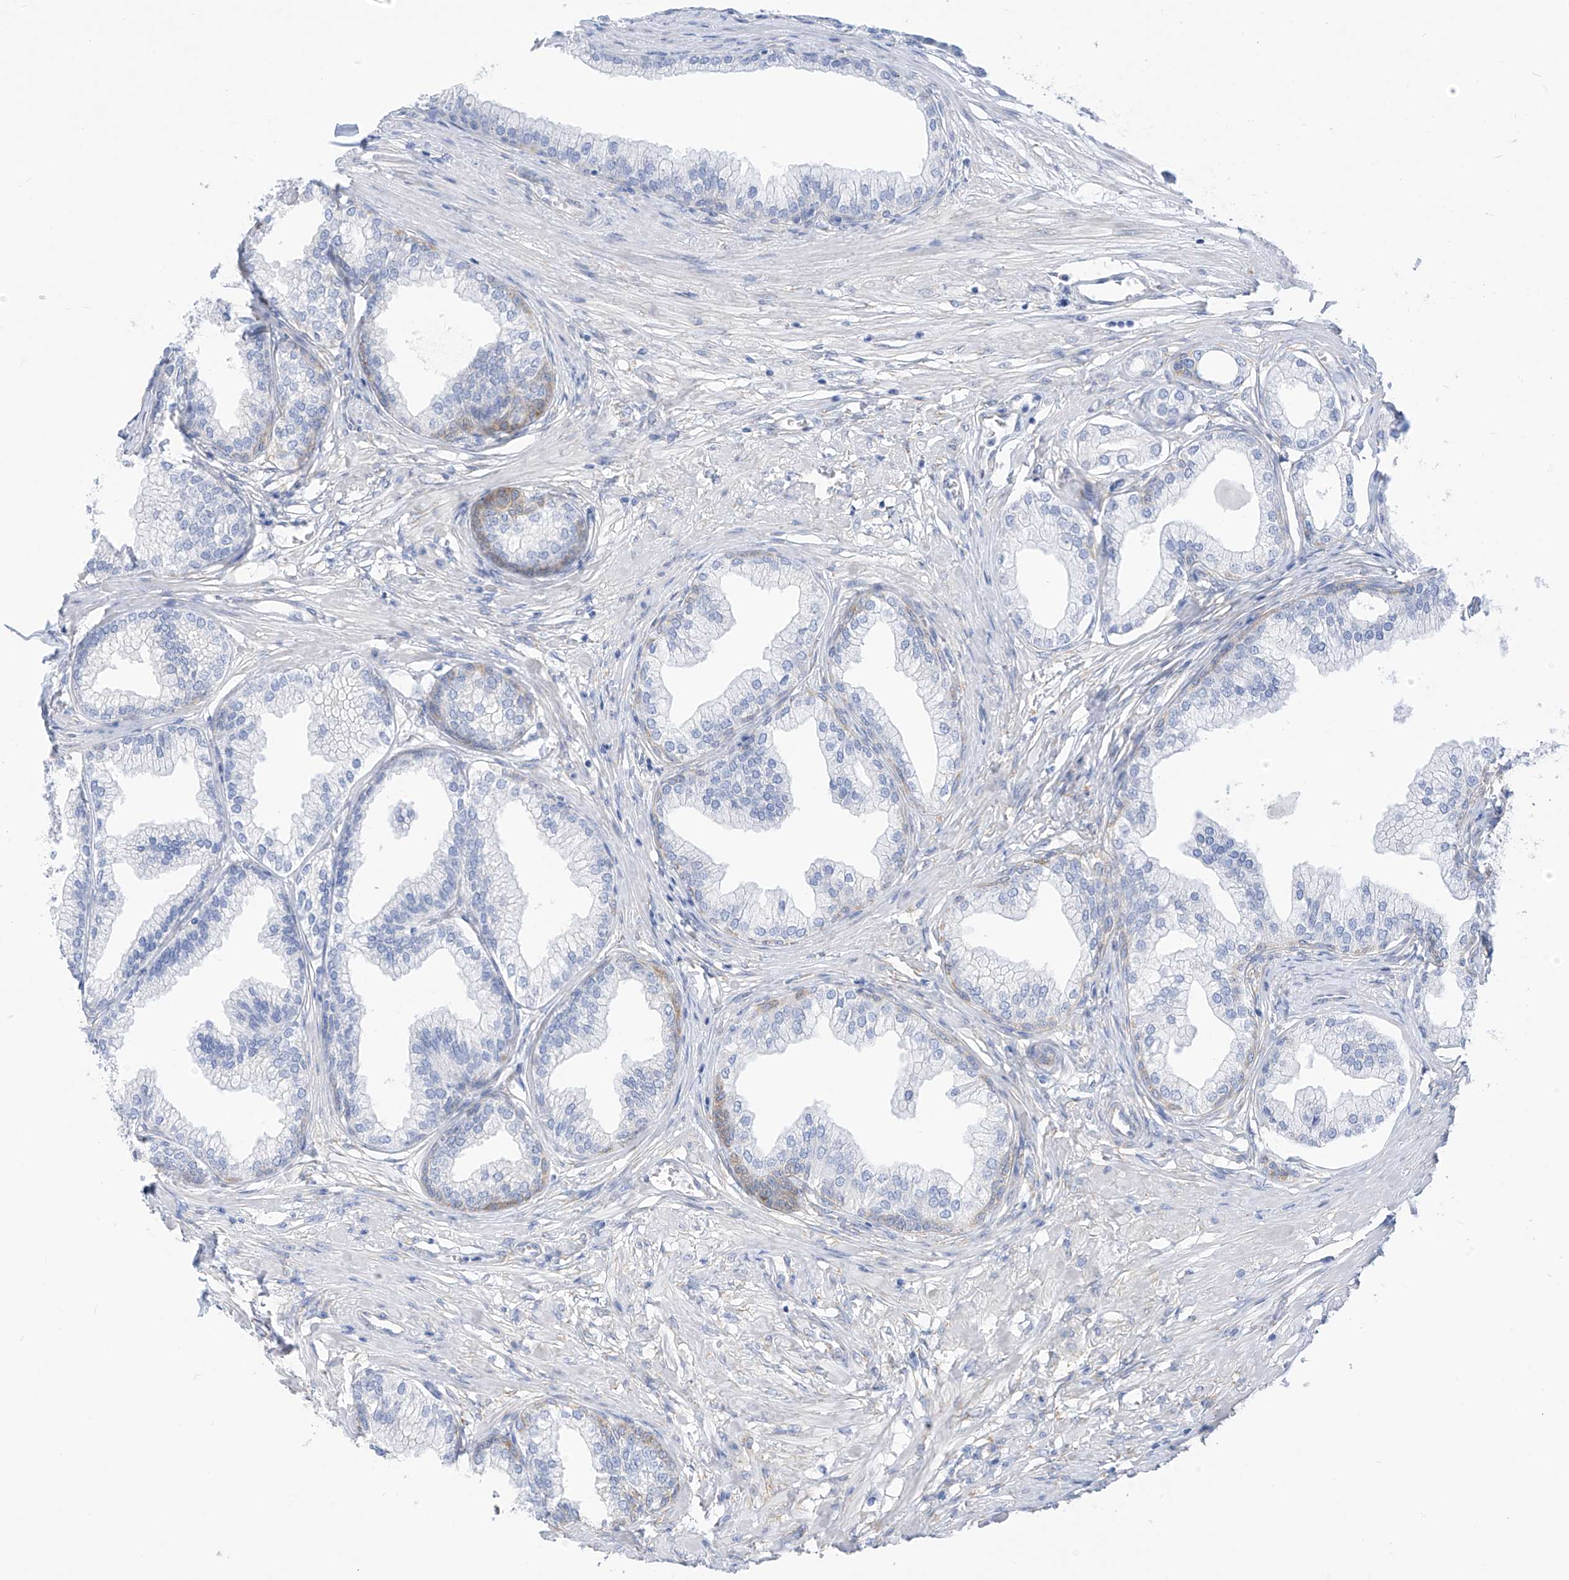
{"staining": {"intensity": "weak", "quantity": "<25%", "location": "cytoplasmic/membranous"}, "tissue": "prostate", "cell_type": "Glandular cells", "image_type": "normal", "snomed": [{"axis": "morphology", "description": "Normal tissue, NOS"}, {"axis": "morphology", "description": "Urothelial carcinoma, Low grade"}, {"axis": "topography", "description": "Urinary bladder"}, {"axis": "topography", "description": "Prostate"}], "caption": "The image reveals no staining of glandular cells in normal prostate. The staining is performed using DAB brown chromogen with nuclei counter-stained in using hematoxylin.", "gene": "RCN2", "patient": {"sex": "male", "age": 60}}